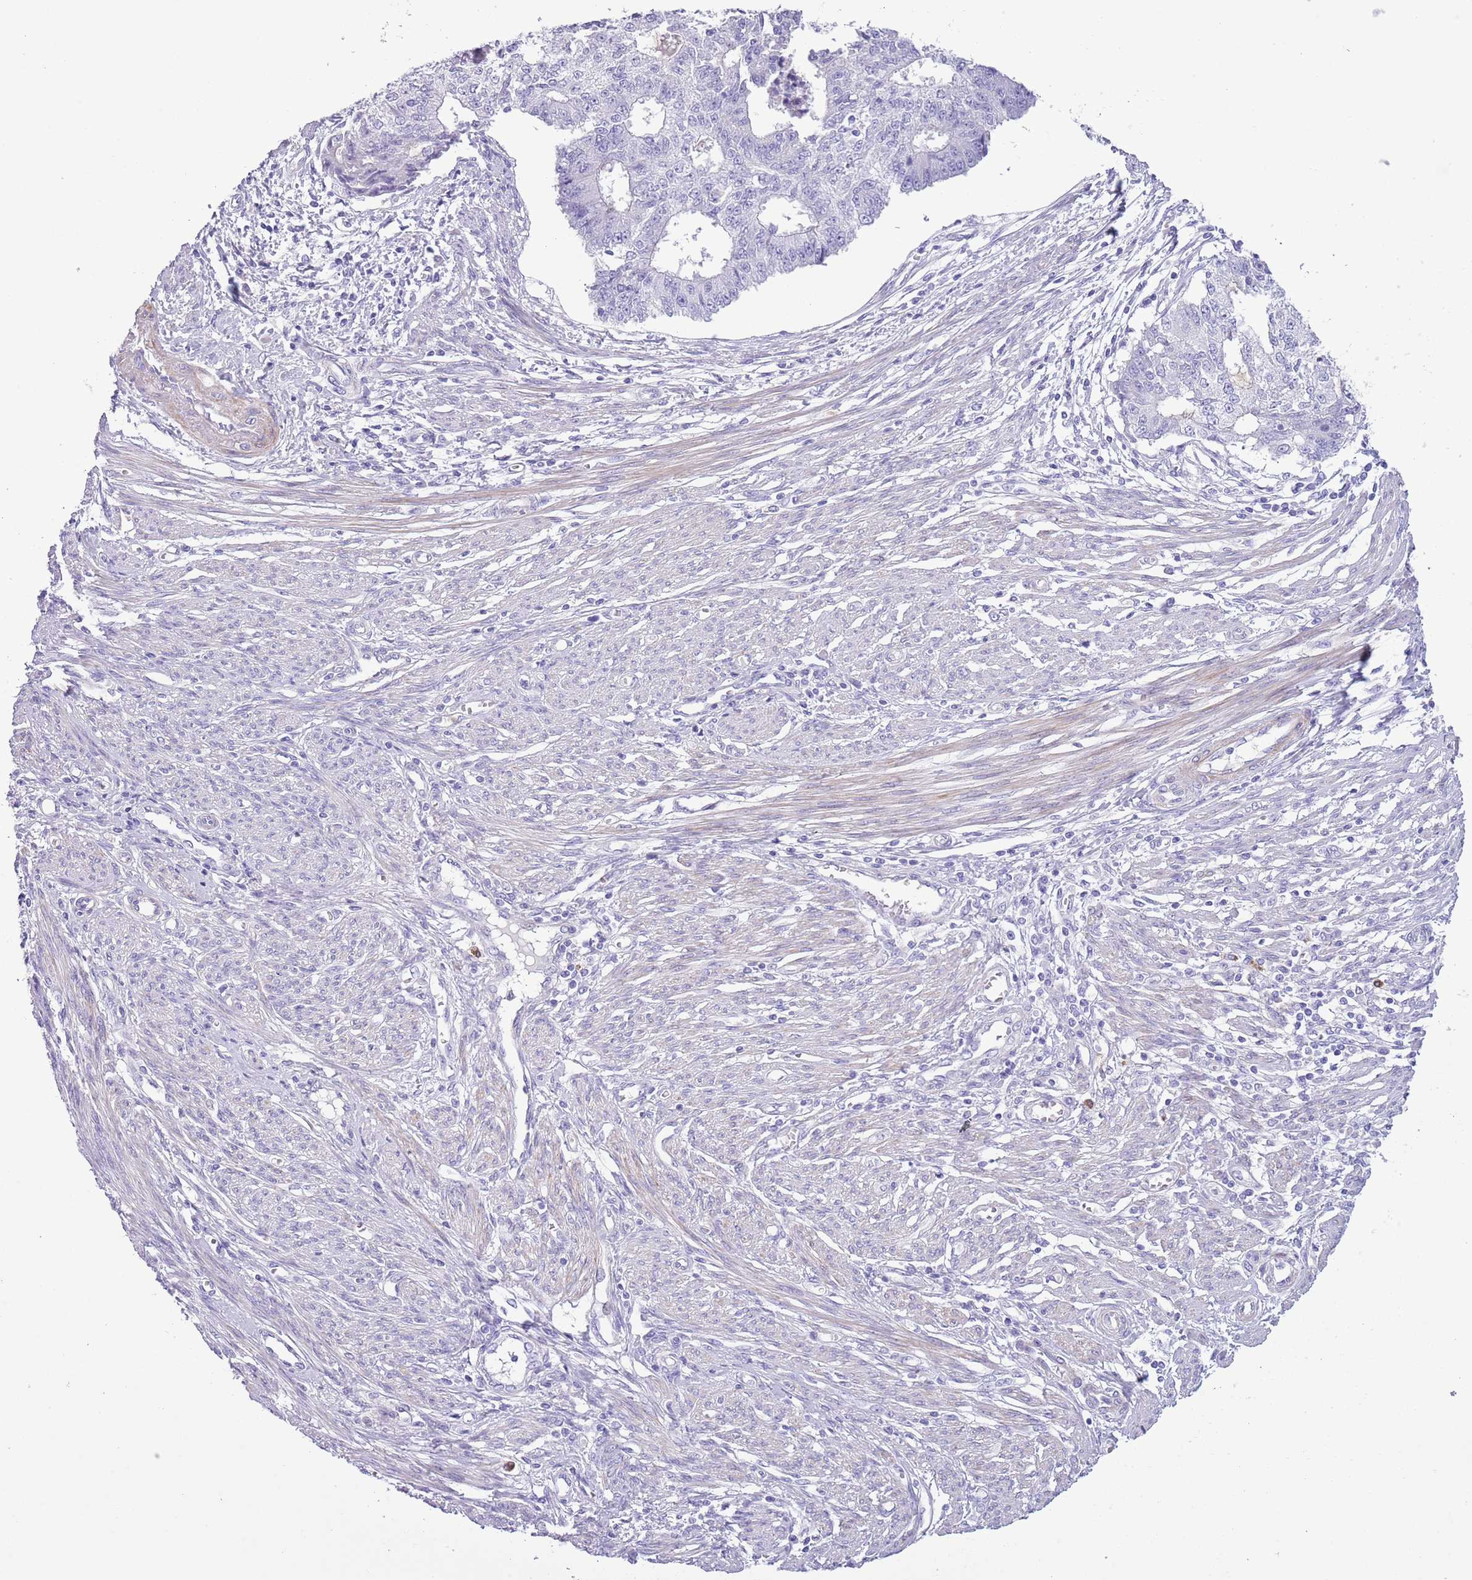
{"staining": {"intensity": "negative", "quantity": "none", "location": "none"}, "tissue": "endometrial cancer", "cell_type": "Tumor cells", "image_type": "cancer", "snomed": [{"axis": "morphology", "description": "Adenocarcinoma, NOS"}, {"axis": "topography", "description": "Endometrium"}], "caption": "High power microscopy image of an IHC image of endometrial cancer (adenocarcinoma), revealing no significant expression in tumor cells. Brightfield microscopy of immunohistochemistry stained with DAB (3,3'-diaminobenzidine) (brown) and hematoxylin (blue), captured at high magnification.", "gene": "OR6M1", "patient": {"sex": "female", "age": 56}}